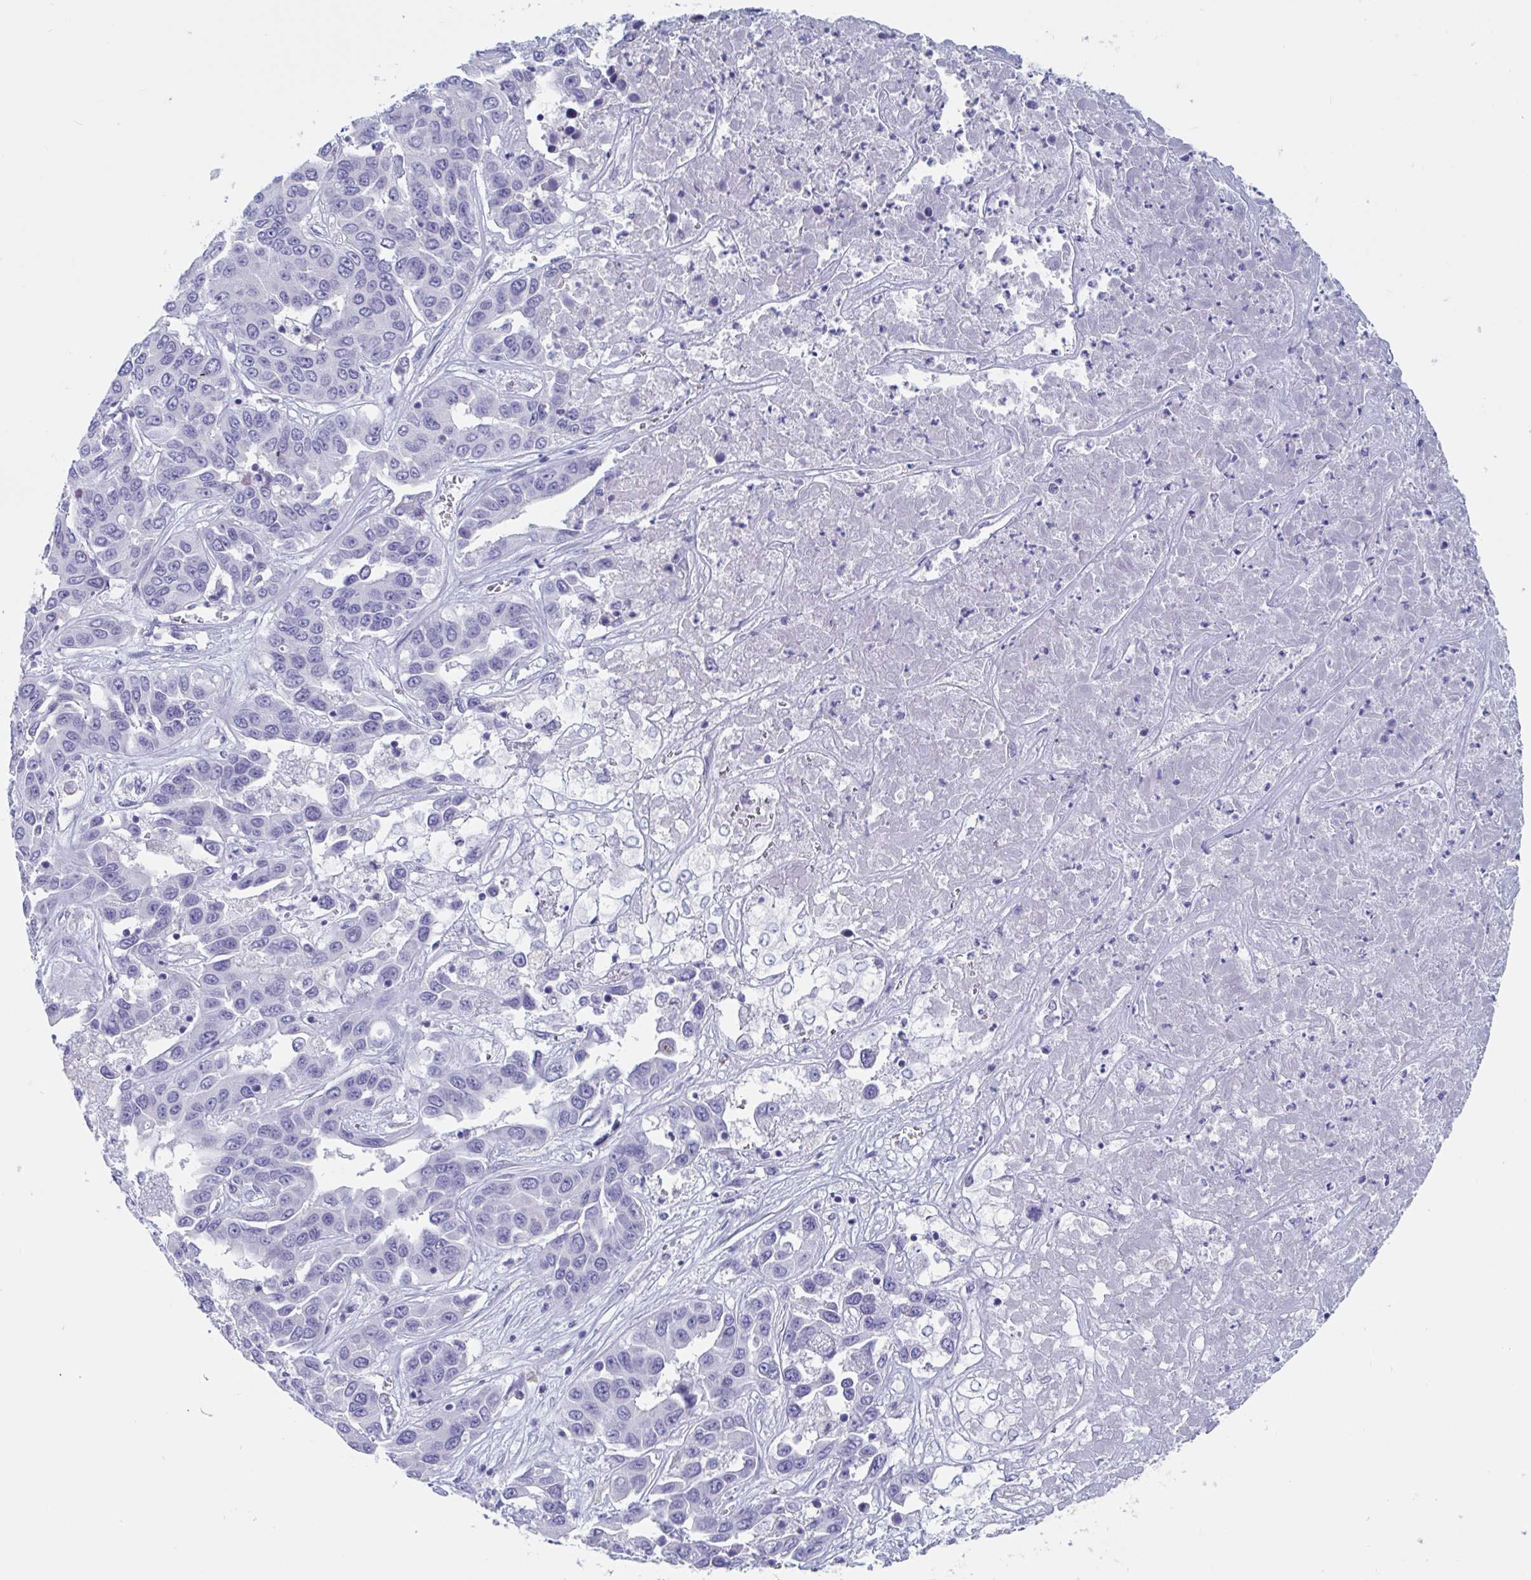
{"staining": {"intensity": "negative", "quantity": "none", "location": "none"}, "tissue": "liver cancer", "cell_type": "Tumor cells", "image_type": "cancer", "snomed": [{"axis": "morphology", "description": "Cholangiocarcinoma"}, {"axis": "topography", "description": "Liver"}], "caption": "DAB immunohistochemical staining of human liver cancer (cholangiocarcinoma) shows no significant staining in tumor cells. (IHC, brightfield microscopy, high magnification).", "gene": "DPEP3", "patient": {"sex": "female", "age": 52}}